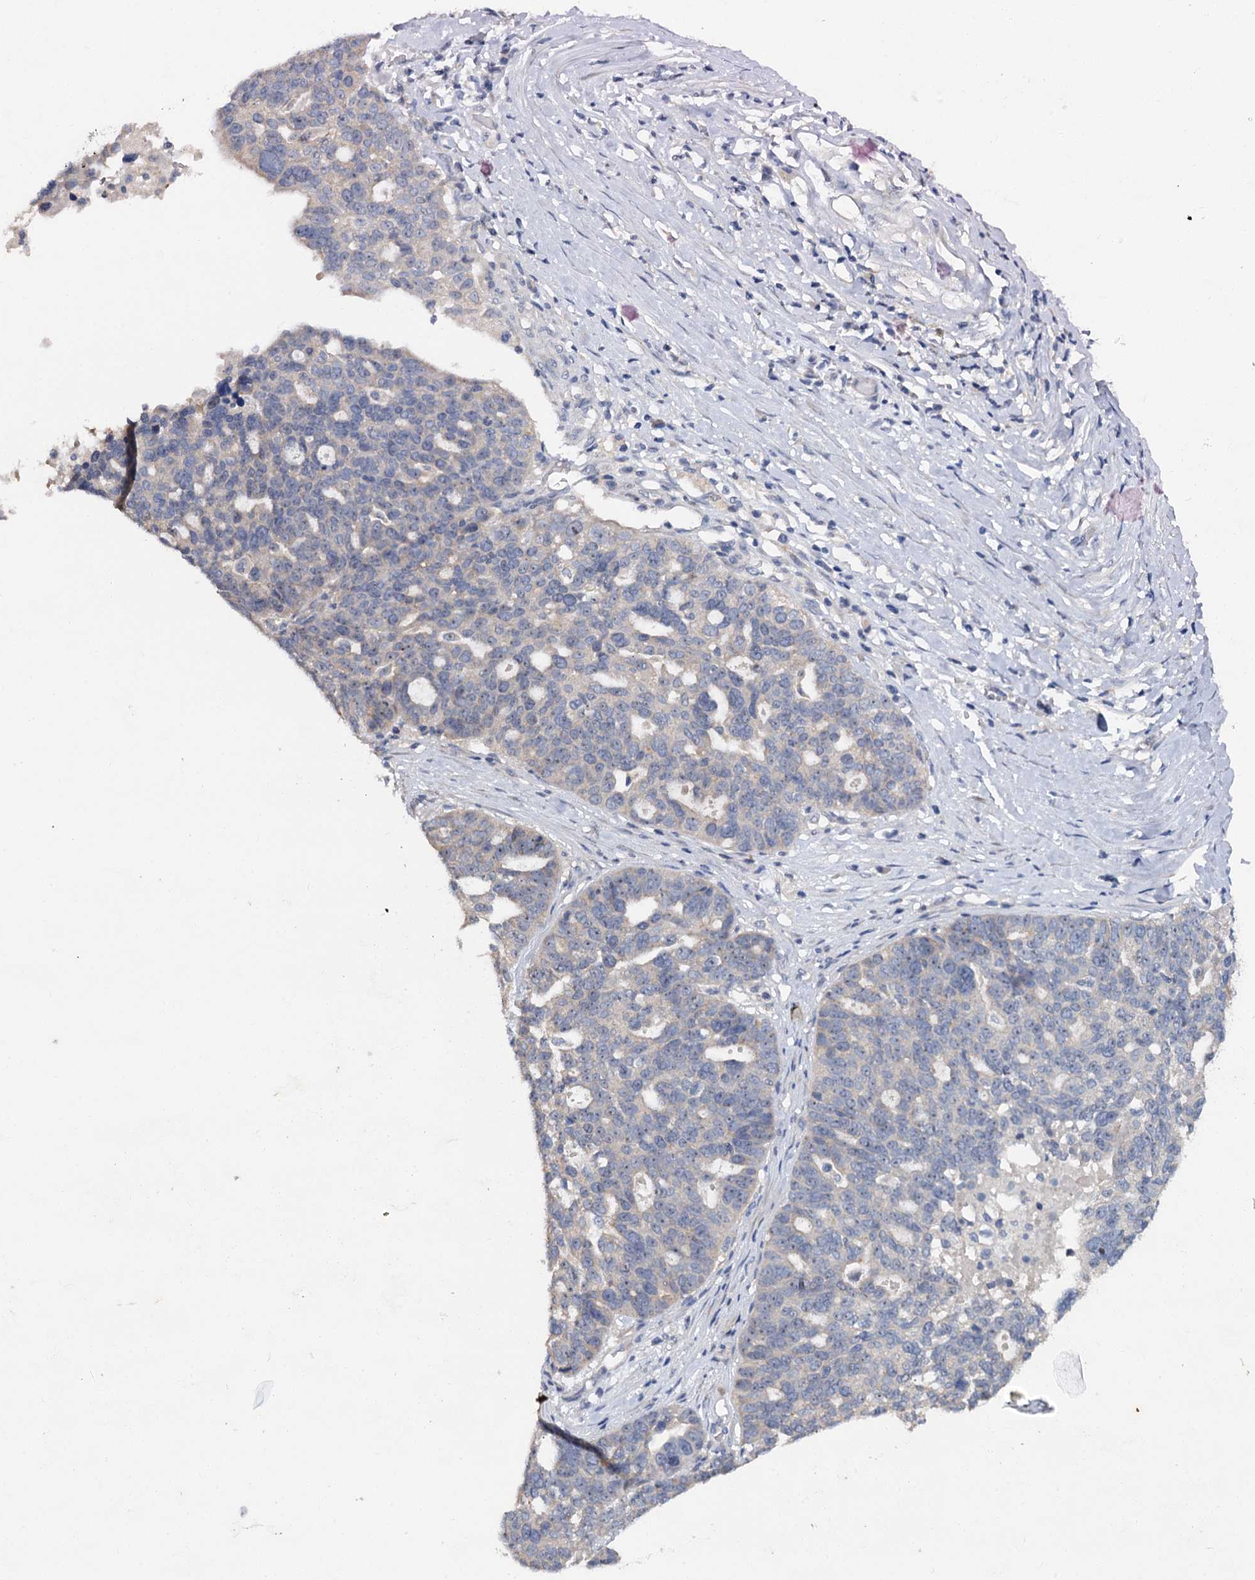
{"staining": {"intensity": "negative", "quantity": "none", "location": "none"}, "tissue": "ovarian cancer", "cell_type": "Tumor cells", "image_type": "cancer", "snomed": [{"axis": "morphology", "description": "Cystadenocarcinoma, serous, NOS"}, {"axis": "topography", "description": "Ovary"}], "caption": "High magnification brightfield microscopy of serous cystadenocarcinoma (ovarian) stained with DAB (brown) and counterstained with hematoxylin (blue): tumor cells show no significant staining.", "gene": "ATP9A", "patient": {"sex": "female", "age": 59}}